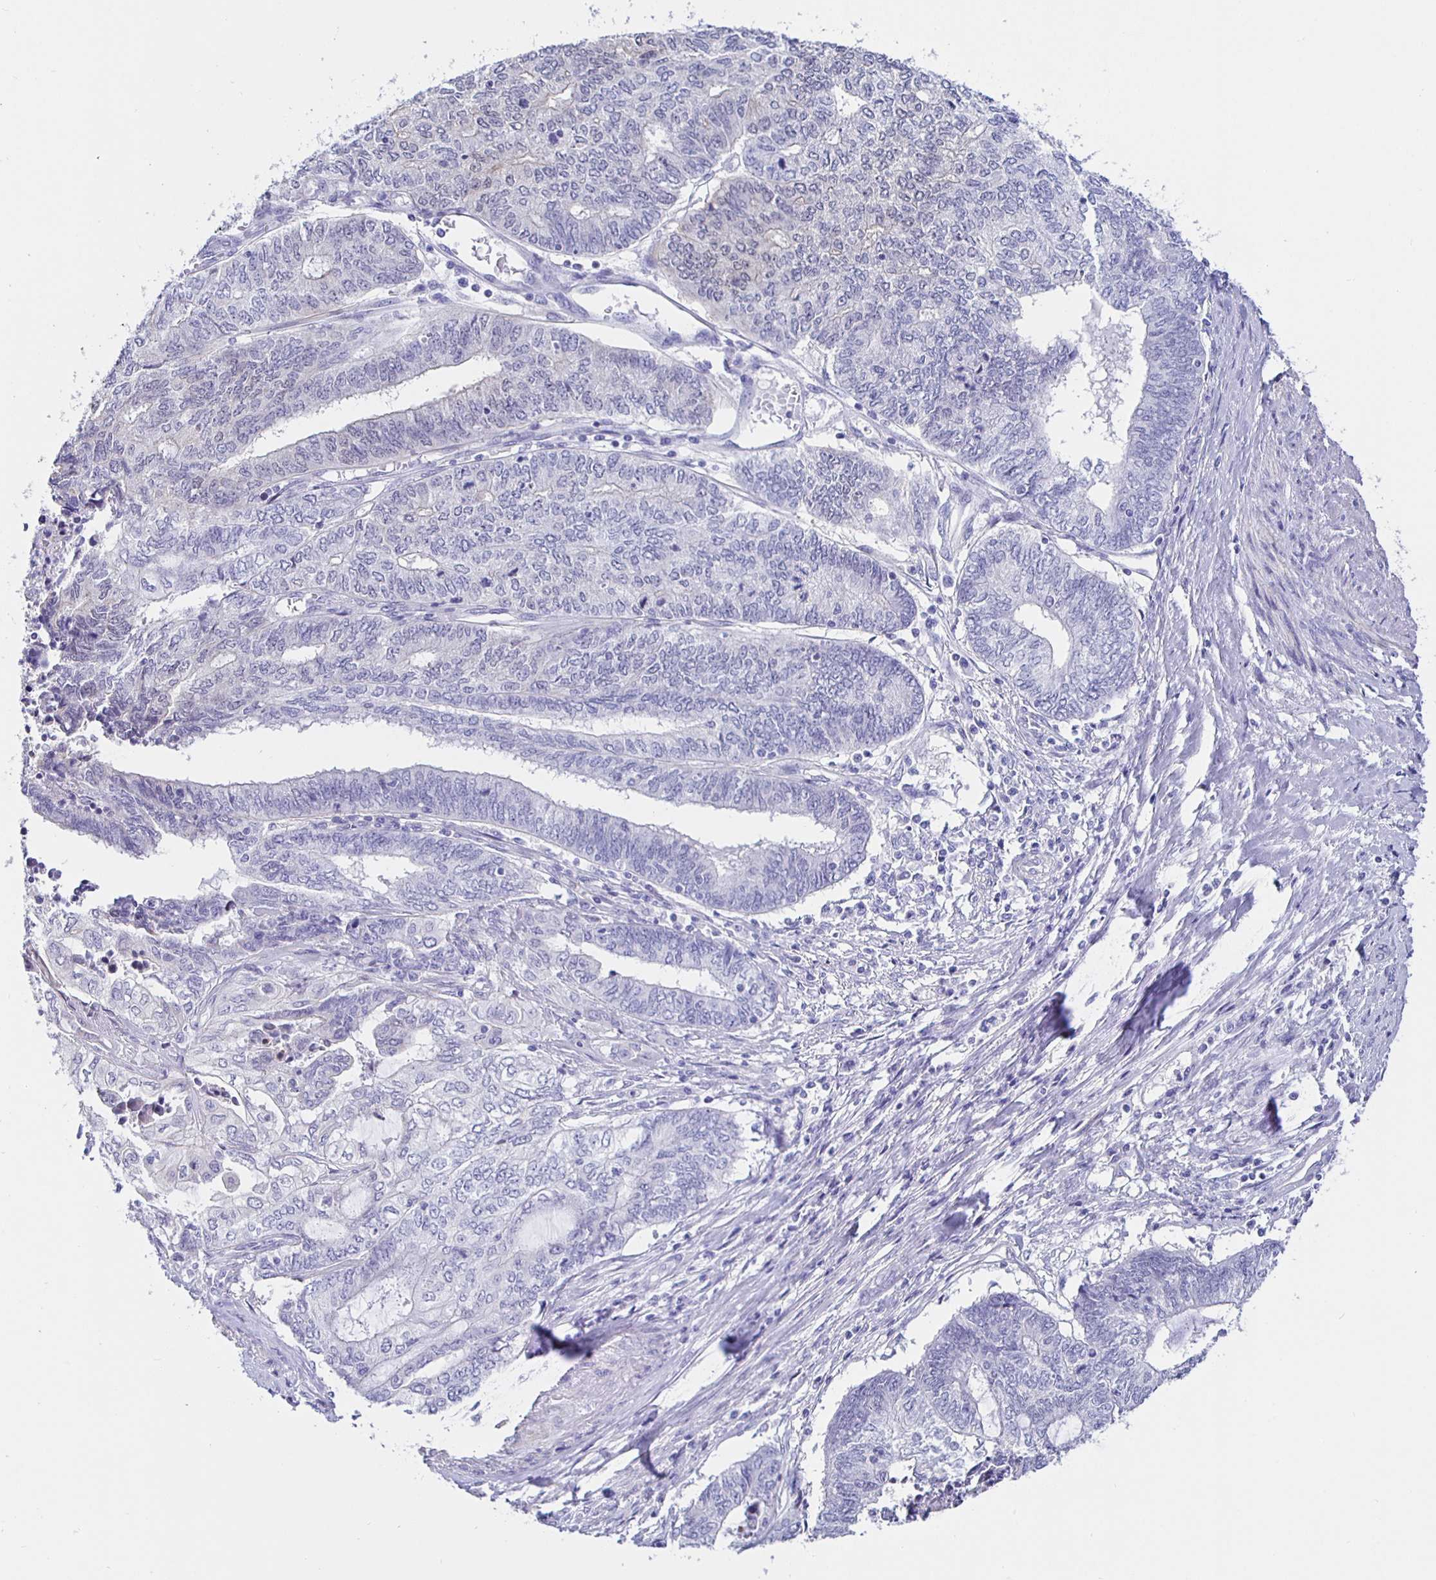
{"staining": {"intensity": "negative", "quantity": "none", "location": "none"}, "tissue": "endometrial cancer", "cell_type": "Tumor cells", "image_type": "cancer", "snomed": [{"axis": "morphology", "description": "Adenocarcinoma, NOS"}, {"axis": "topography", "description": "Uterus"}, {"axis": "topography", "description": "Endometrium"}], "caption": "Human adenocarcinoma (endometrial) stained for a protein using immunohistochemistry shows no staining in tumor cells.", "gene": "HSPA4L", "patient": {"sex": "female", "age": 70}}